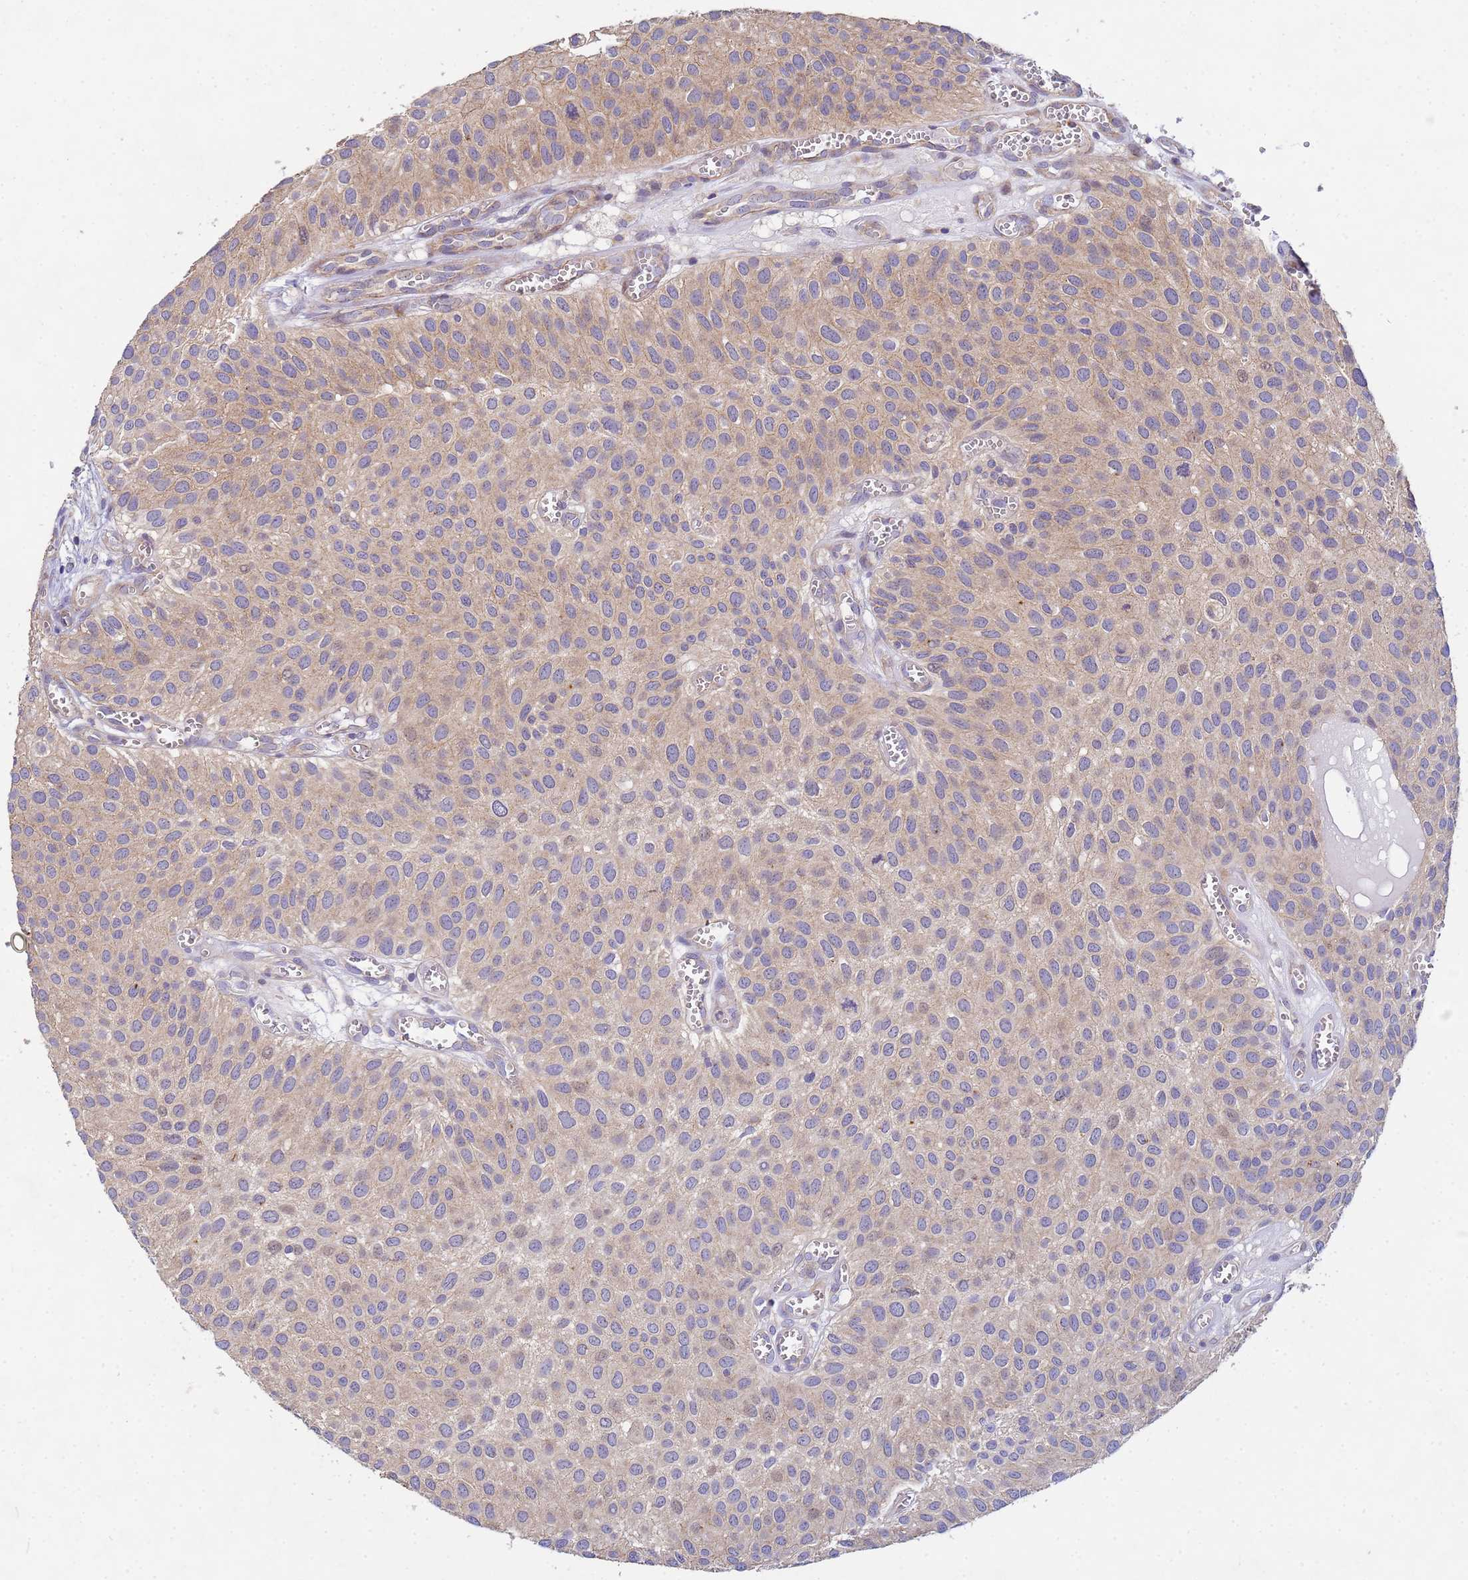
{"staining": {"intensity": "weak", "quantity": ">75%", "location": "cytoplasmic/membranous"}, "tissue": "urothelial cancer", "cell_type": "Tumor cells", "image_type": "cancer", "snomed": [{"axis": "morphology", "description": "Urothelial carcinoma, Low grade"}, {"axis": "topography", "description": "Urinary bladder"}], "caption": "A high-resolution histopathology image shows immunohistochemistry staining of low-grade urothelial carcinoma, which shows weak cytoplasmic/membranous positivity in approximately >75% of tumor cells. (Stains: DAB in brown, nuclei in blue, Microscopy: brightfield microscopy at high magnification).", "gene": "CDC34", "patient": {"sex": "male", "age": 88}}